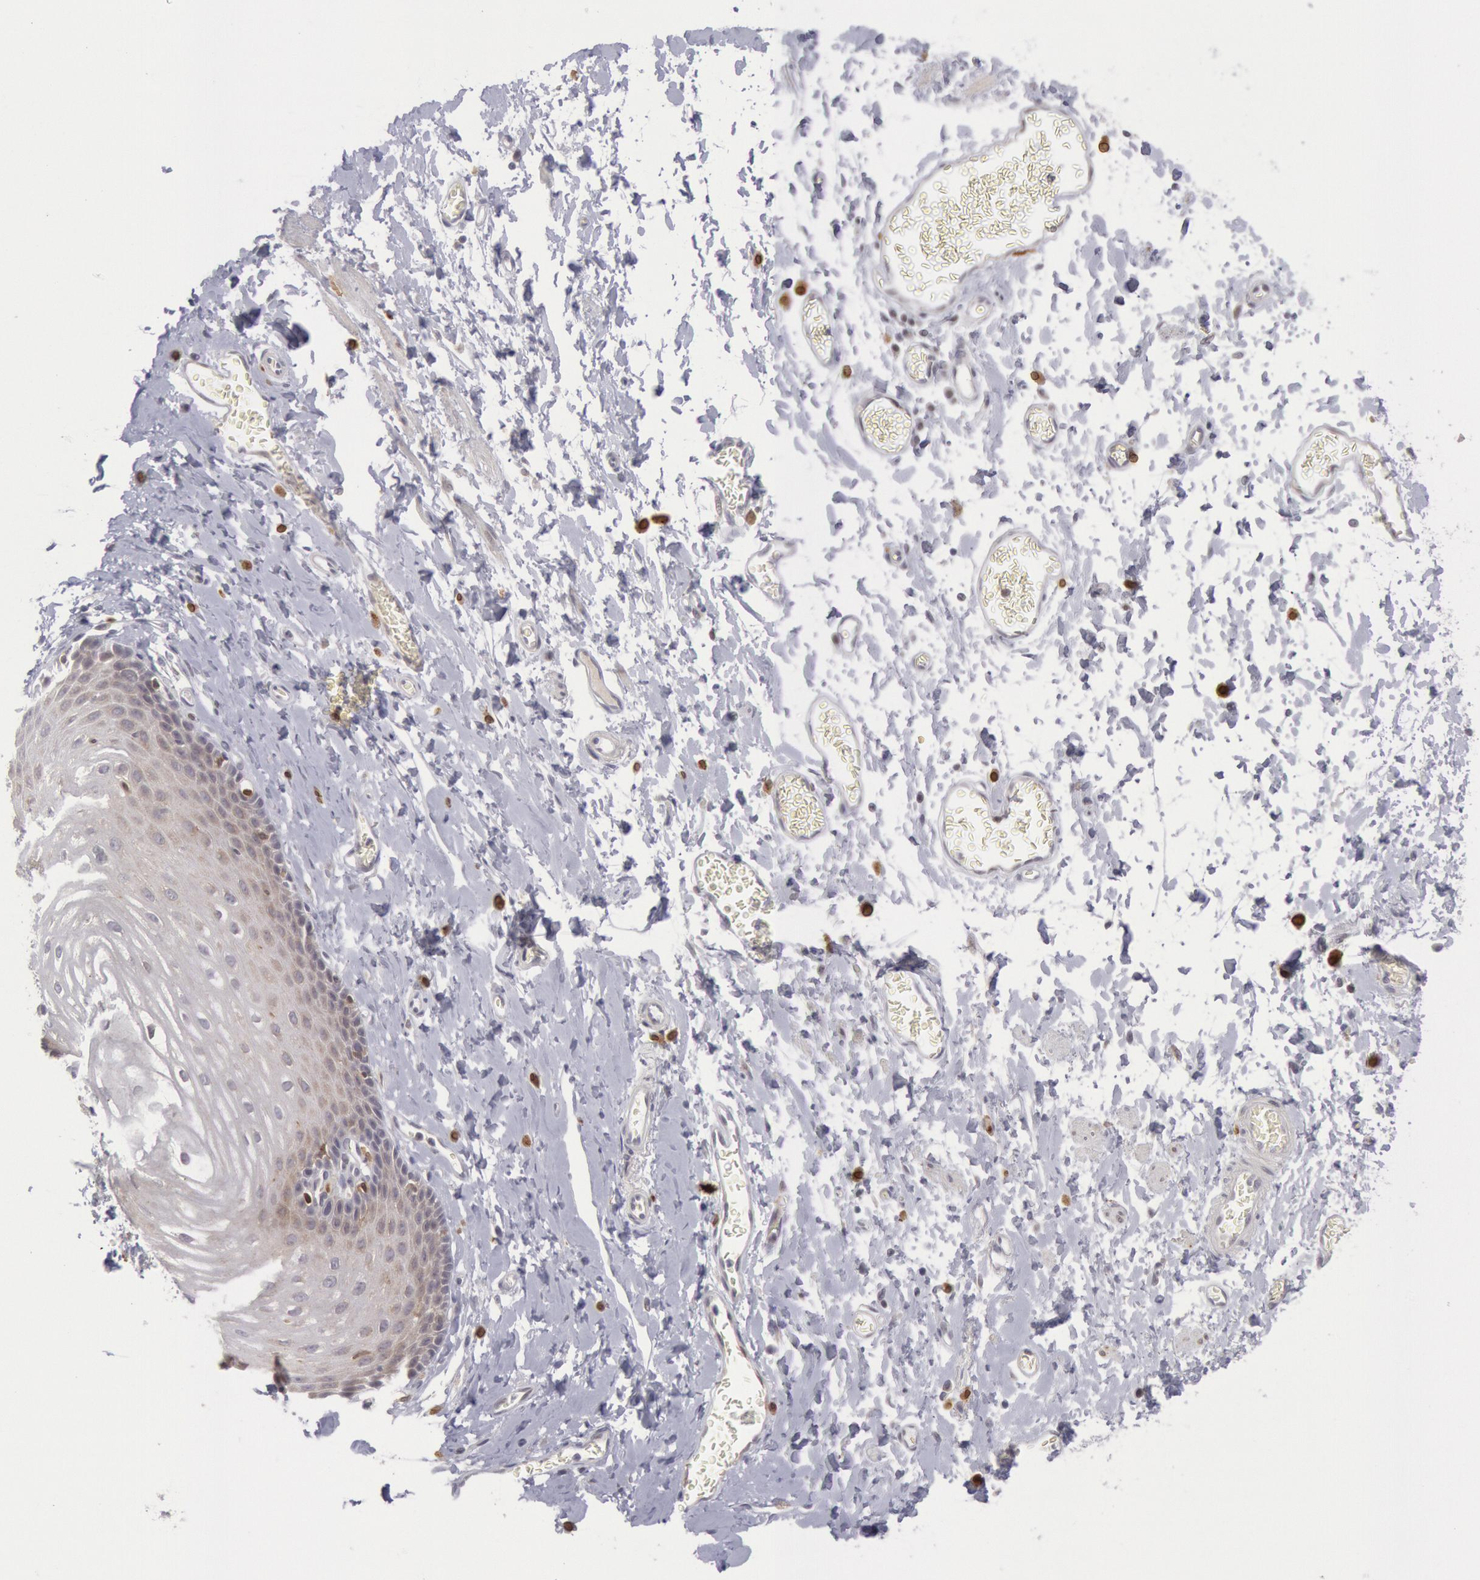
{"staining": {"intensity": "negative", "quantity": "none", "location": "none"}, "tissue": "esophagus", "cell_type": "Squamous epithelial cells", "image_type": "normal", "snomed": [{"axis": "morphology", "description": "Normal tissue, NOS"}, {"axis": "topography", "description": "Esophagus"}], "caption": "The histopathology image exhibits no significant positivity in squamous epithelial cells of esophagus.", "gene": "PTGS2", "patient": {"sex": "male", "age": 70}}